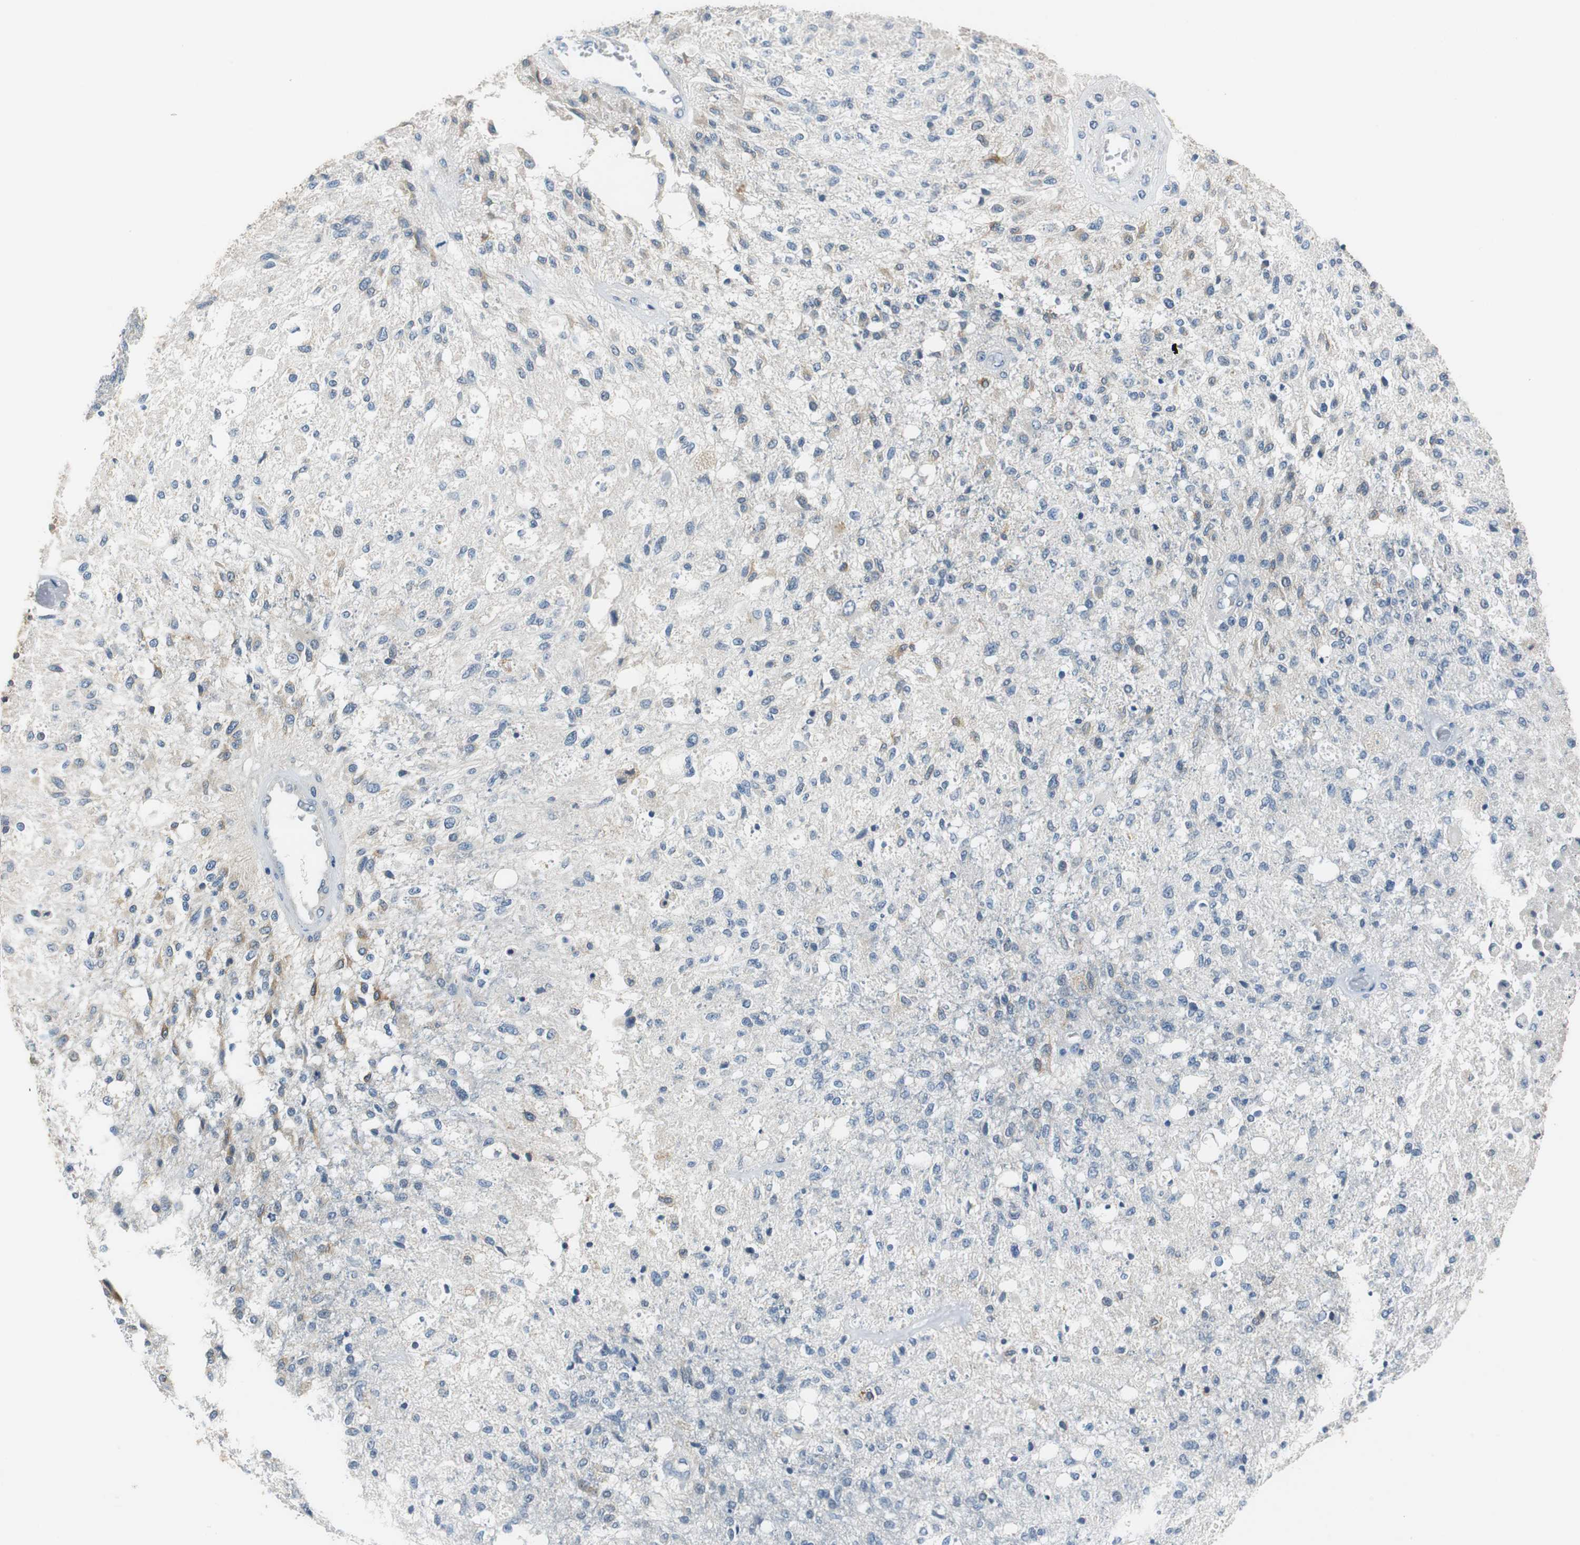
{"staining": {"intensity": "moderate", "quantity": "<25%", "location": "cytoplasmic/membranous"}, "tissue": "glioma", "cell_type": "Tumor cells", "image_type": "cancer", "snomed": [{"axis": "morphology", "description": "Normal tissue, NOS"}, {"axis": "morphology", "description": "Glioma, malignant, High grade"}, {"axis": "topography", "description": "Cerebral cortex"}], "caption": "Immunohistochemistry of human glioma exhibits low levels of moderate cytoplasmic/membranous staining in approximately <25% of tumor cells.", "gene": "FADS2", "patient": {"sex": "male", "age": 77}}